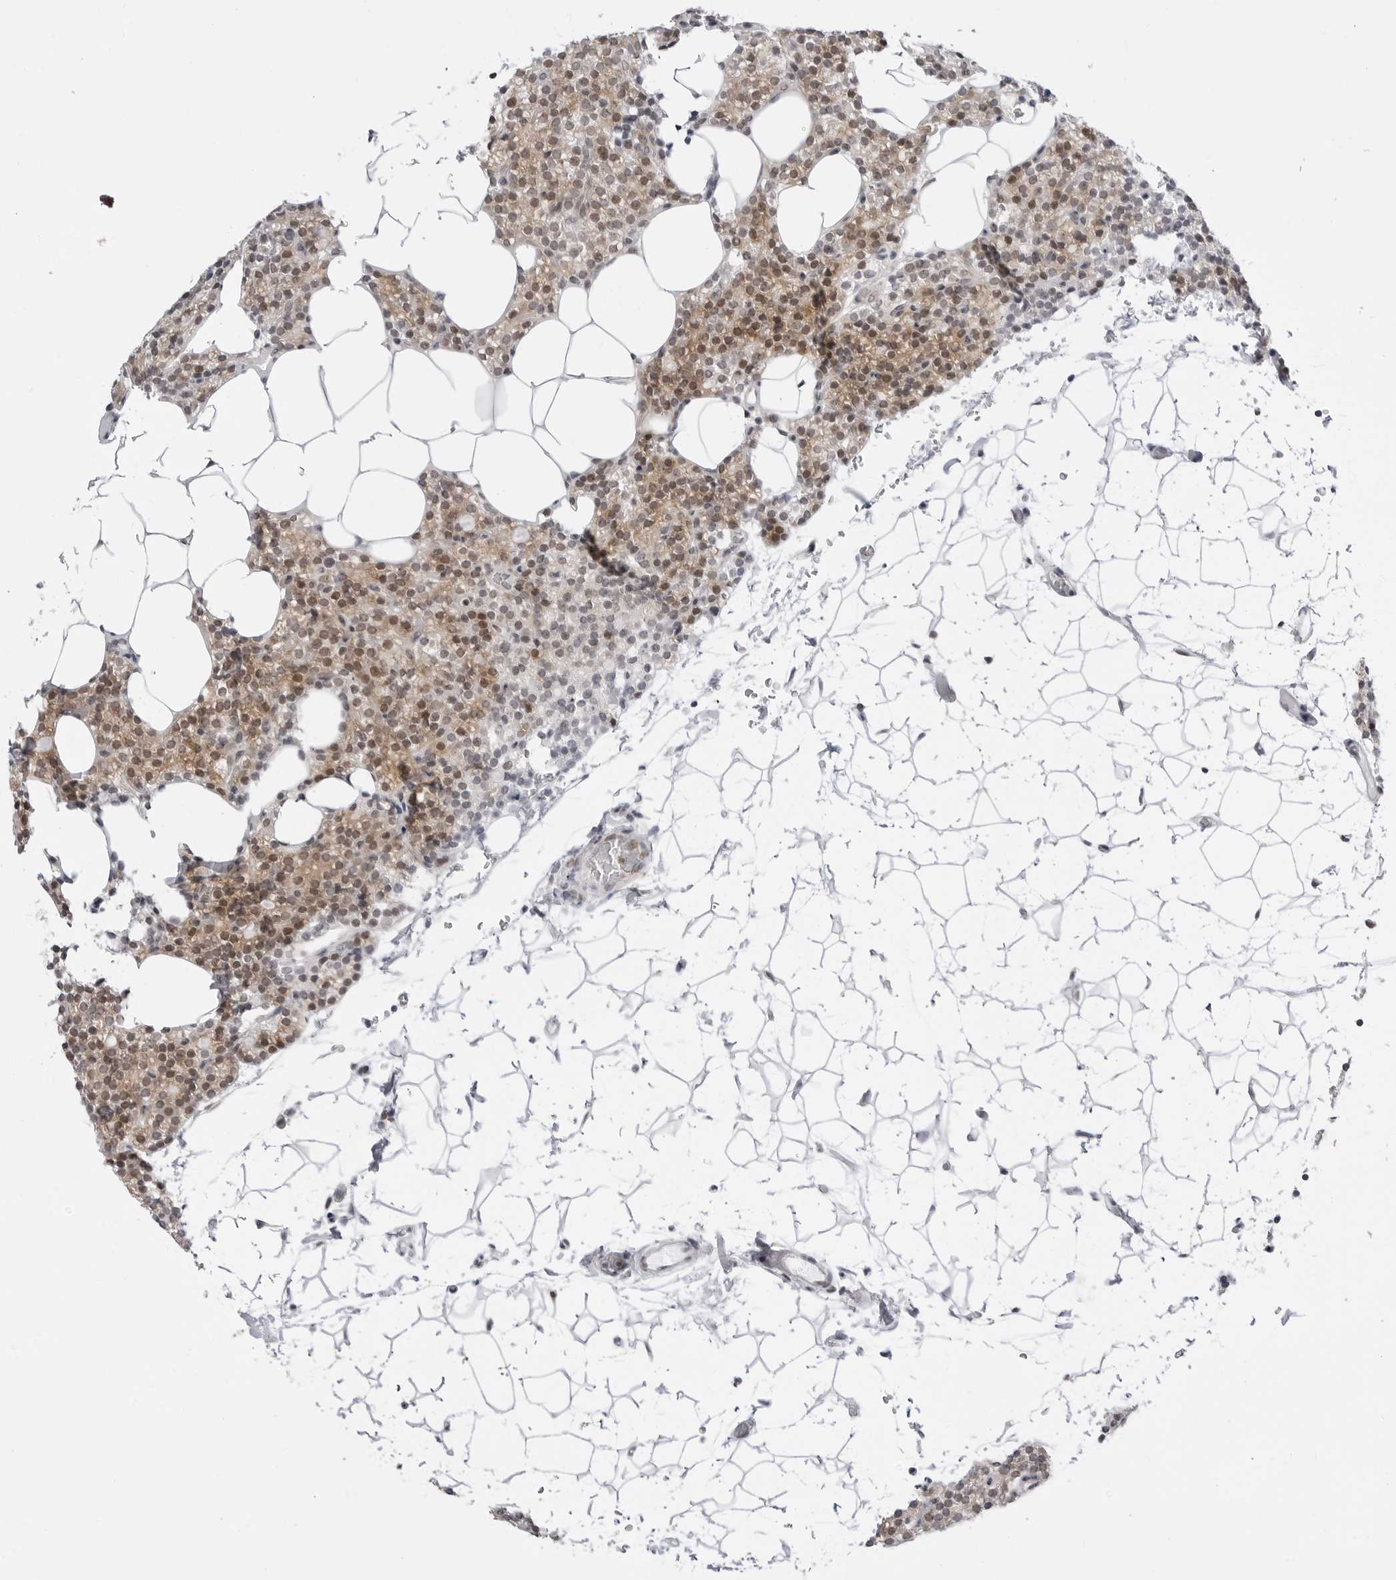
{"staining": {"intensity": "moderate", "quantity": "25%-75%", "location": "cytoplasmic/membranous,nuclear"}, "tissue": "parathyroid gland", "cell_type": "Glandular cells", "image_type": "normal", "snomed": [{"axis": "morphology", "description": "Normal tissue, NOS"}, {"axis": "topography", "description": "Parathyroid gland"}], "caption": "Parathyroid gland was stained to show a protein in brown. There is medium levels of moderate cytoplasmic/membranous,nuclear positivity in approximately 25%-75% of glandular cells. Immunohistochemistry stains the protein of interest in brown and the nuclei are stained blue.", "gene": "PPP2R5C", "patient": {"sex": "female", "age": 56}}